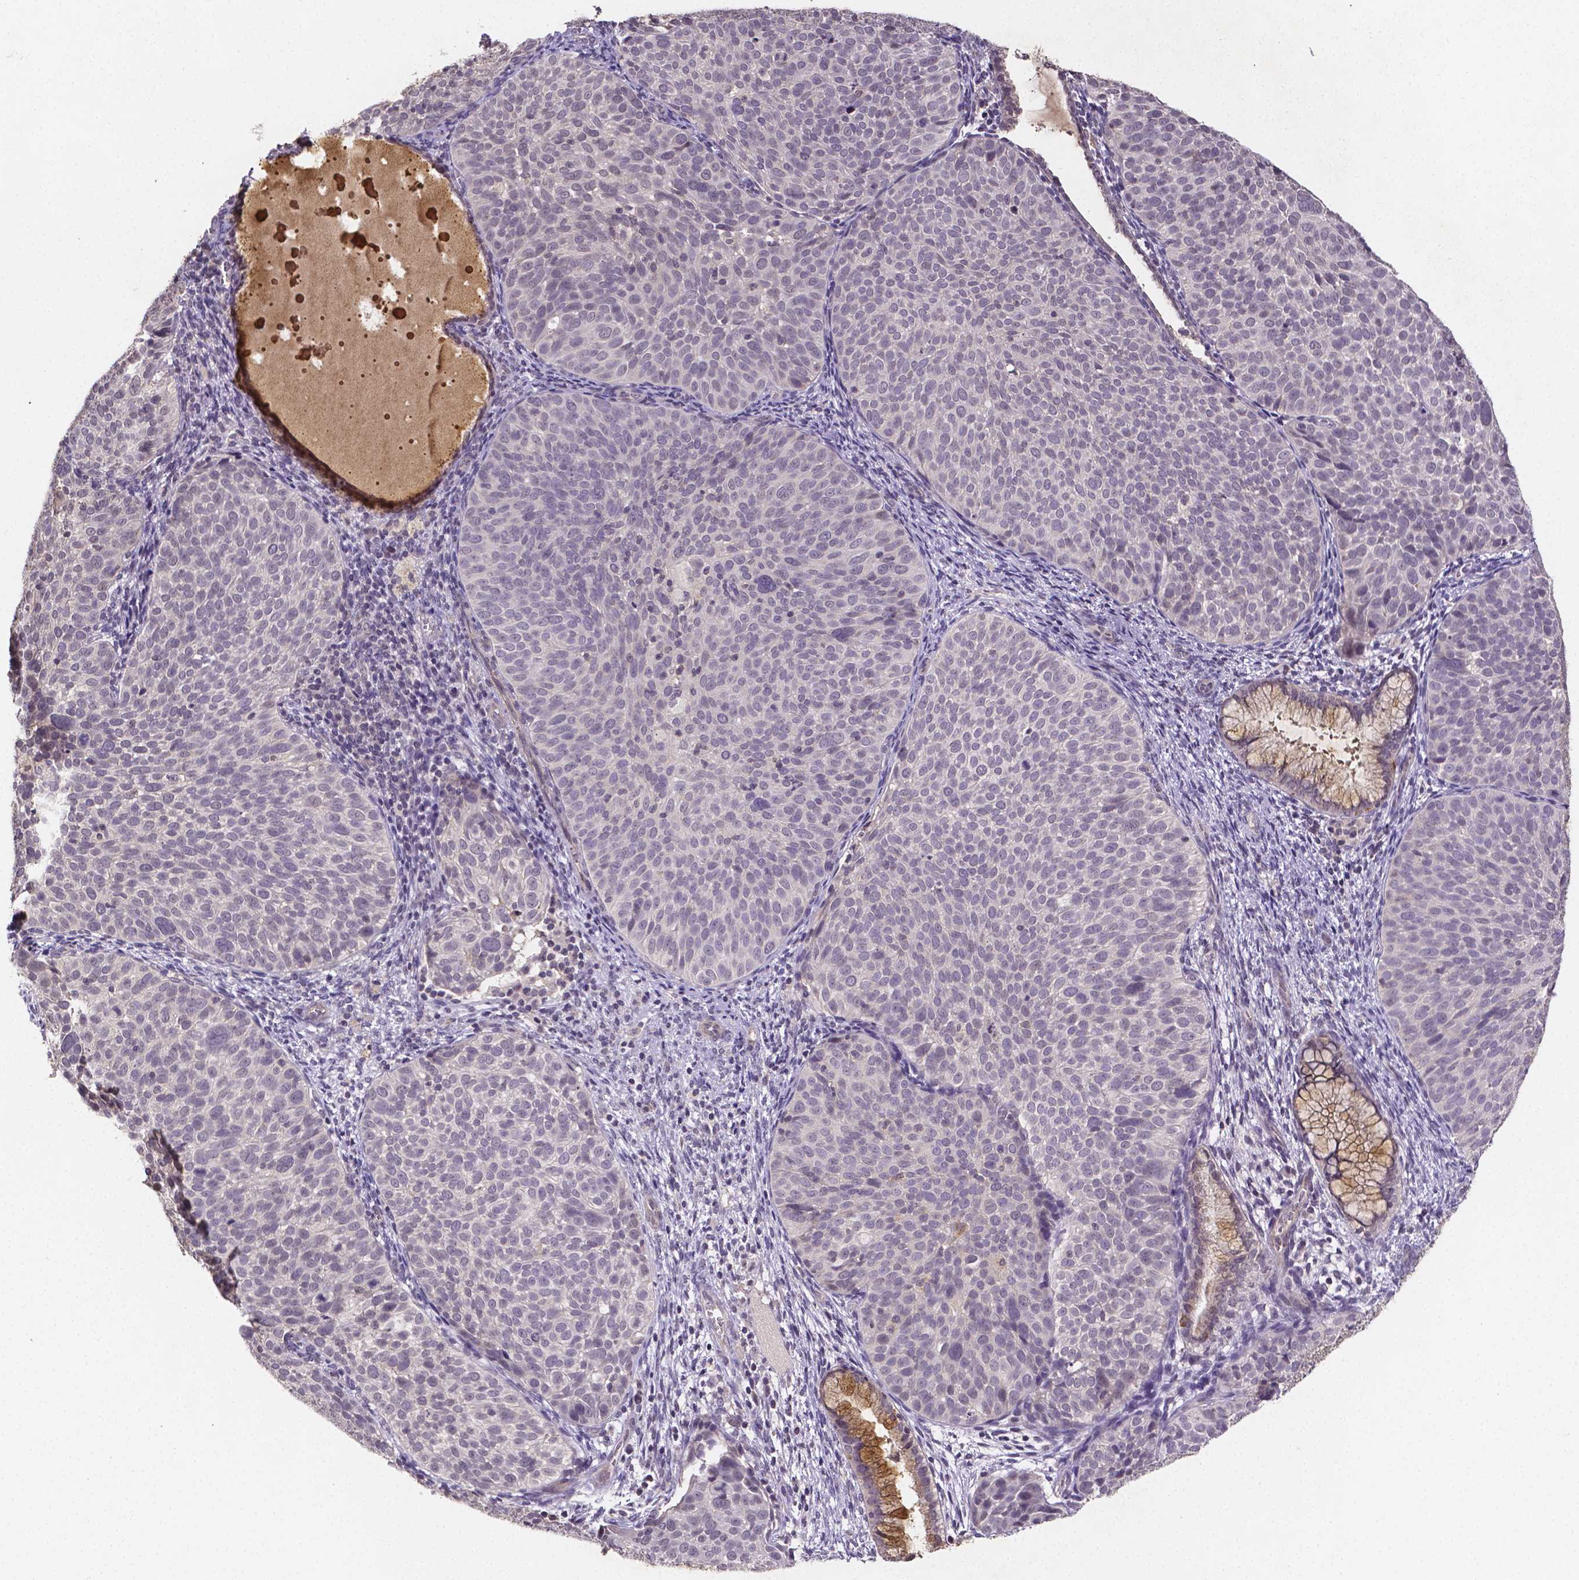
{"staining": {"intensity": "negative", "quantity": "none", "location": "none"}, "tissue": "cervical cancer", "cell_type": "Tumor cells", "image_type": "cancer", "snomed": [{"axis": "morphology", "description": "Squamous cell carcinoma, NOS"}, {"axis": "topography", "description": "Cervix"}], "caption": "Tumor cells show no significant staining in cervical cancer.", "gene": "NRGN", "patient": {"sex": "female", "age": 39}}